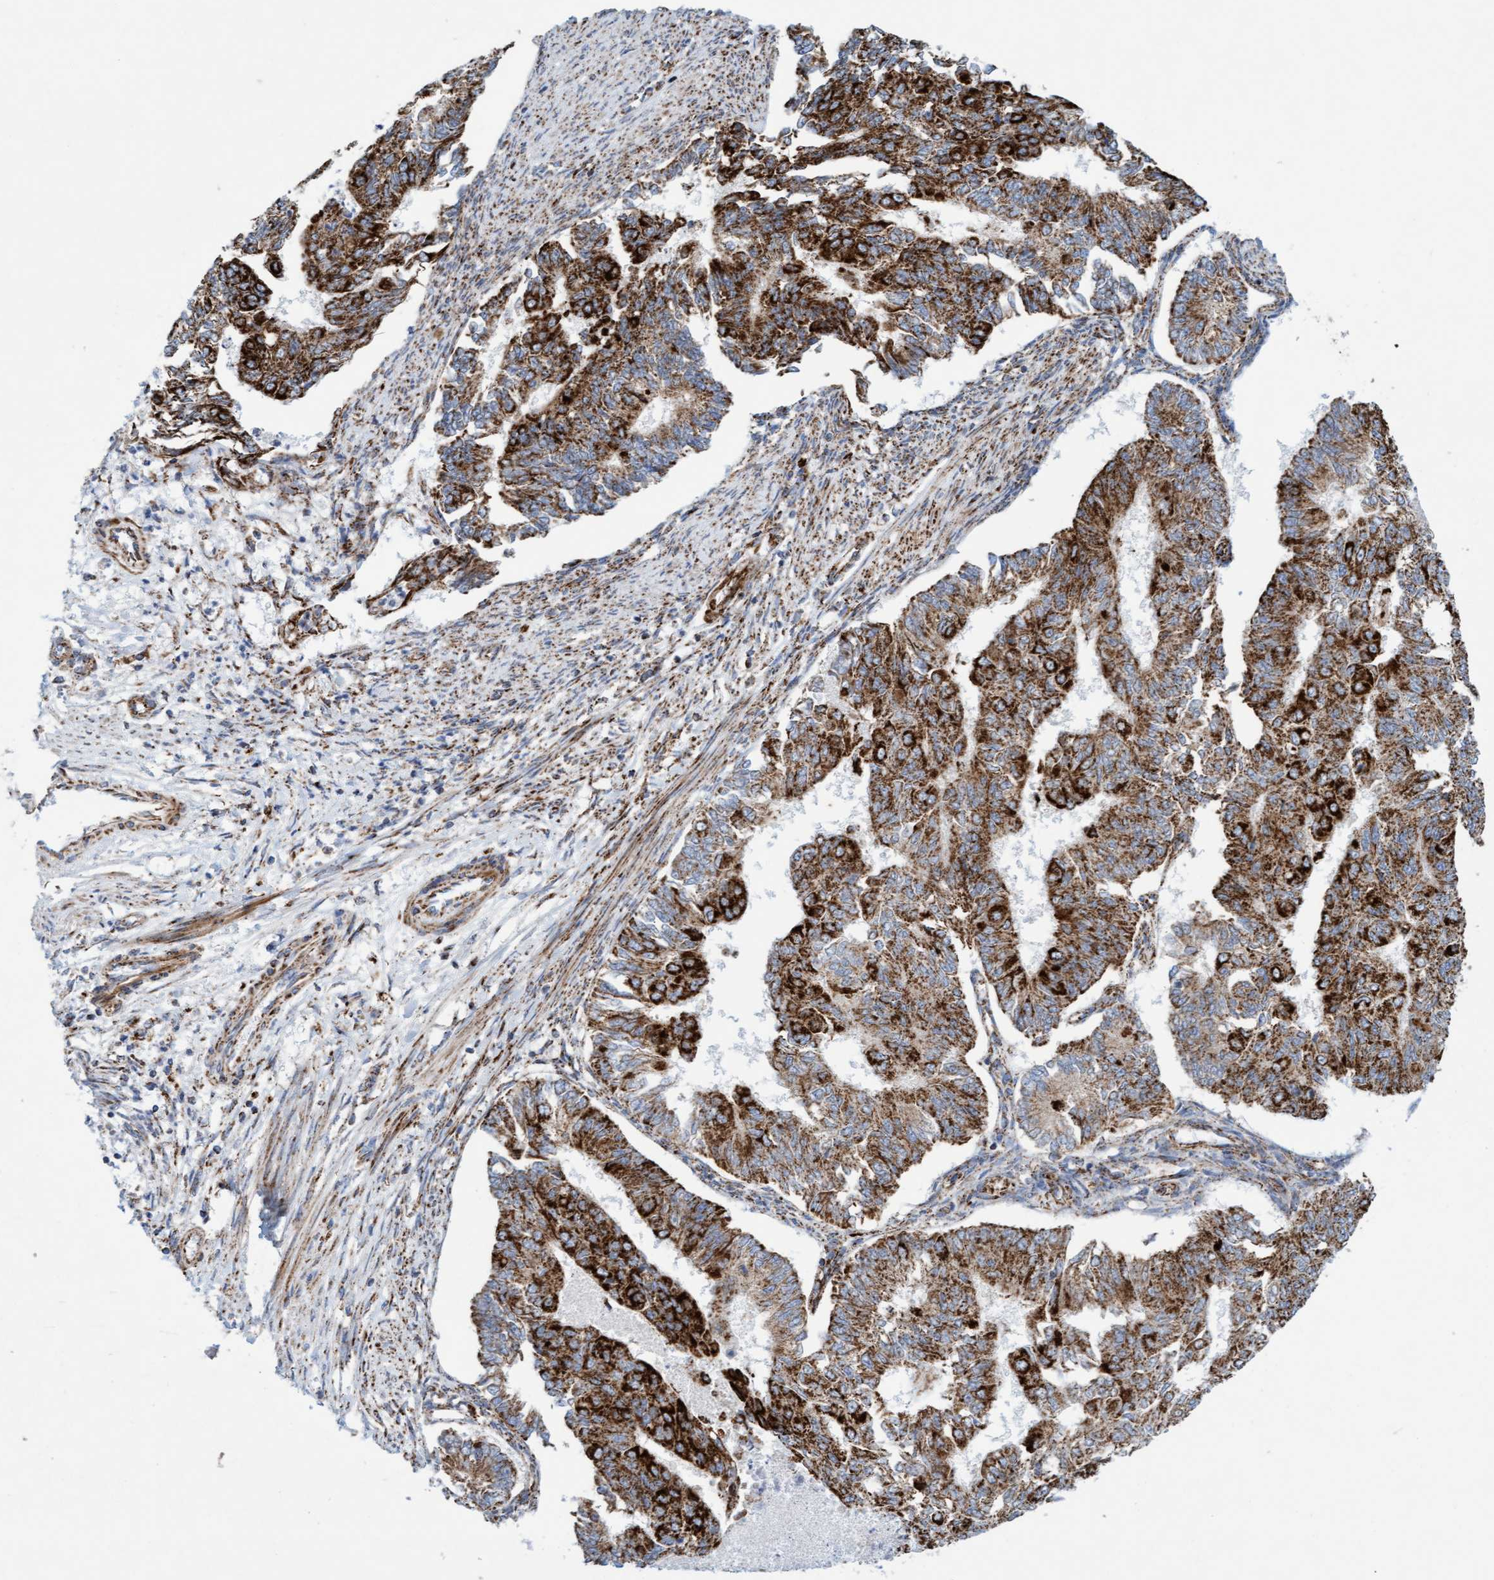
{"staining": {"intensity": "strong", "quantity": ">75%", "location": "cytoplasmic/membranous"}, "tissue": "endometrial cancer", "cell_type": "Tumor cells", "image_type": "cancer", "snomed": [{"axis": "morphology", "description": "Adenocarcinoma, NOS"}, {"axis": "topography", "description": "Endometrium"}], "caption": "Protein analysis of adenocarcinoma (endometrial) tissue demonstrates strong cytoplasmic/membranous expression in about >75% of tumor cells.", "gene": "GGTA1", "patient": {"sex": "female", "age": 32}}